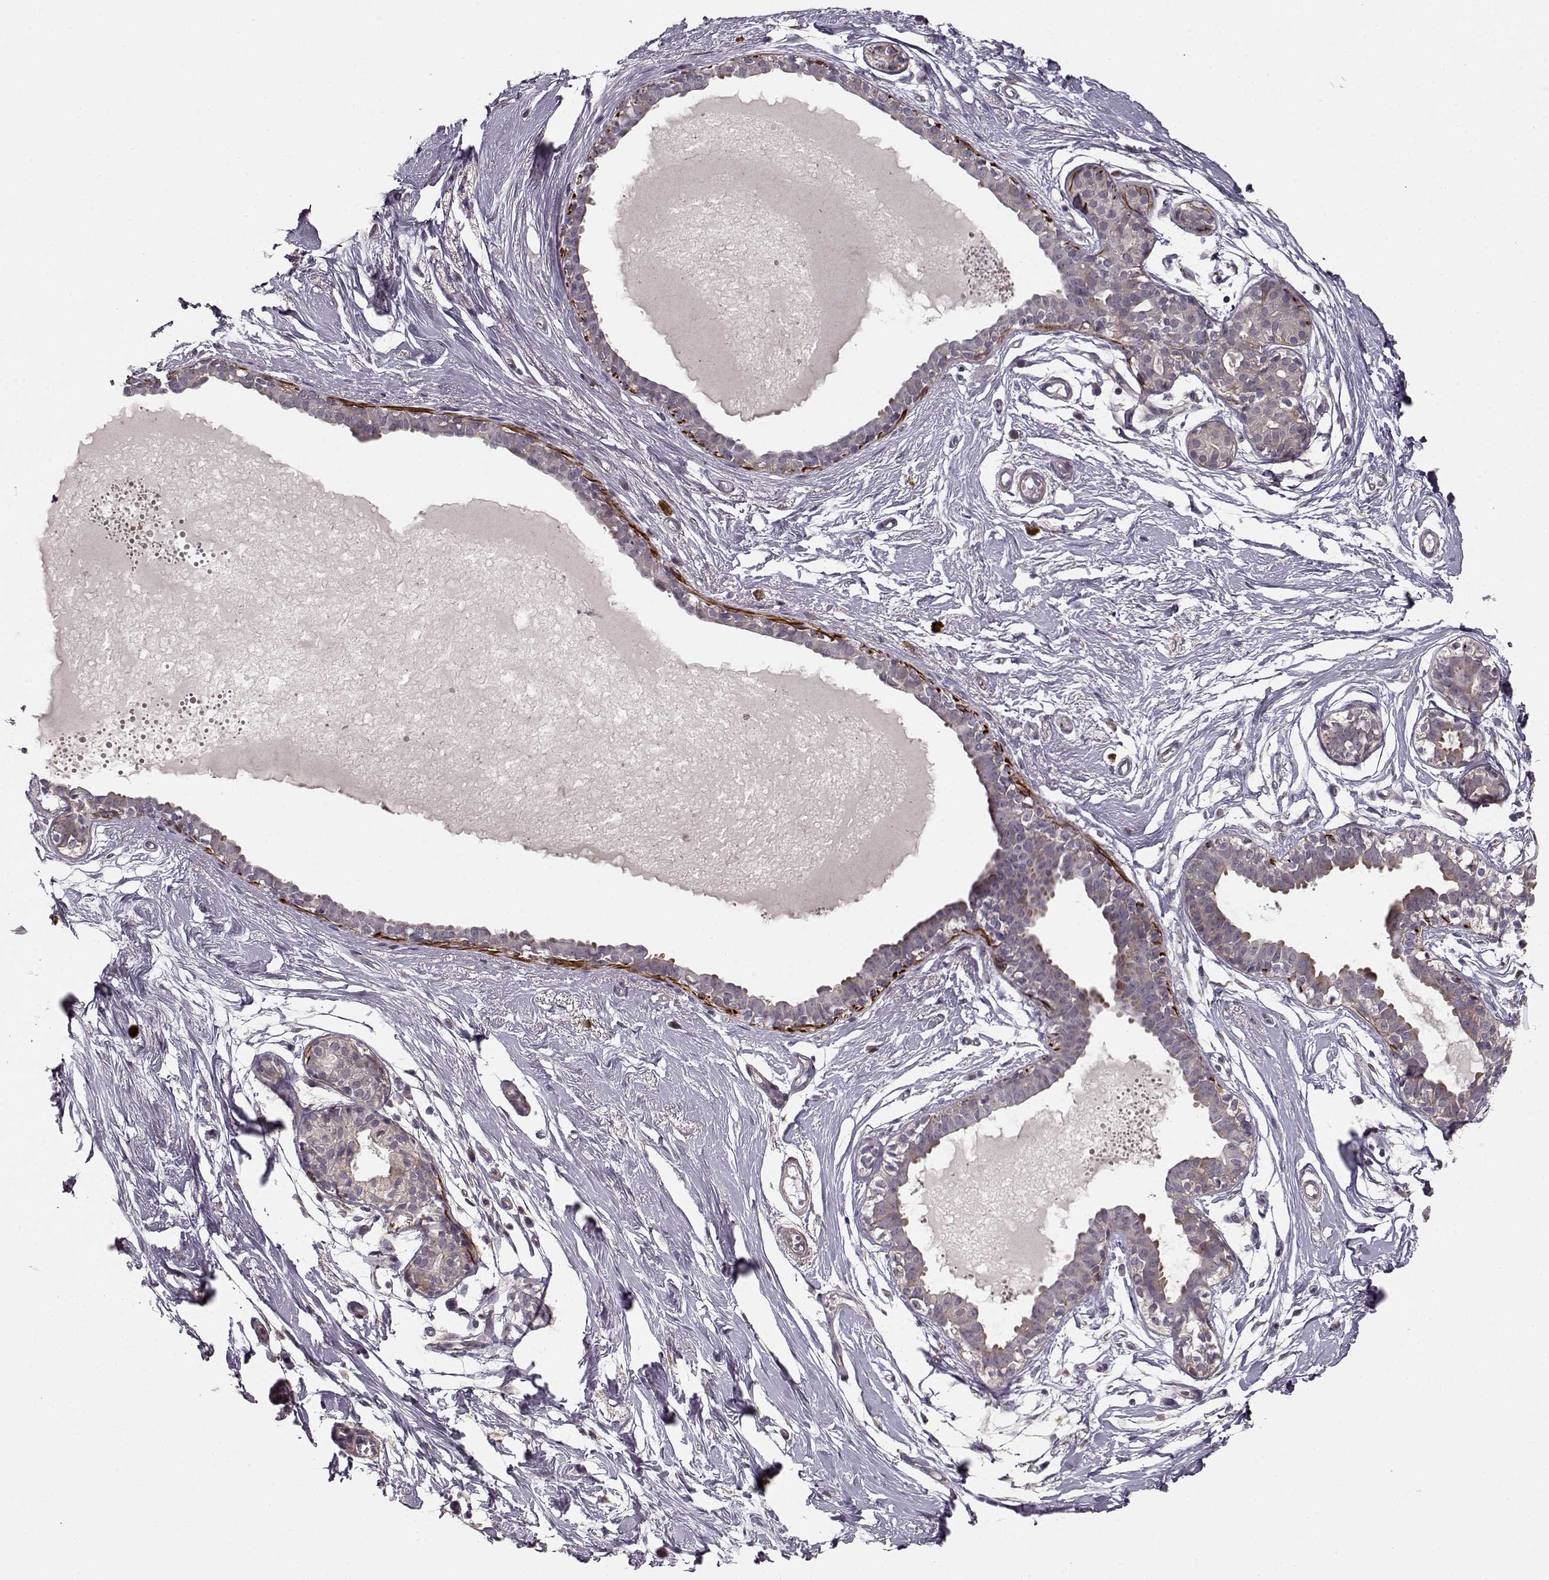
{"staining": {"intensity": "negative", "quantity": "none", "location": "none"}, "tissue": "breast", "cell_type": "Adipocytes", "image_type": "normal", "snomed": [{"axis": "morphology", "description": "Normal tissue, NOS"}, {"axis": "topography", "description": "Breast"}], "caption": "A micrograph of breast stained for a protein displays no brown staining in adipocytes. Nuclei are stained in blue.", "gene": "SLAIN2", "patient": {"sex": "female", "age": 49}}